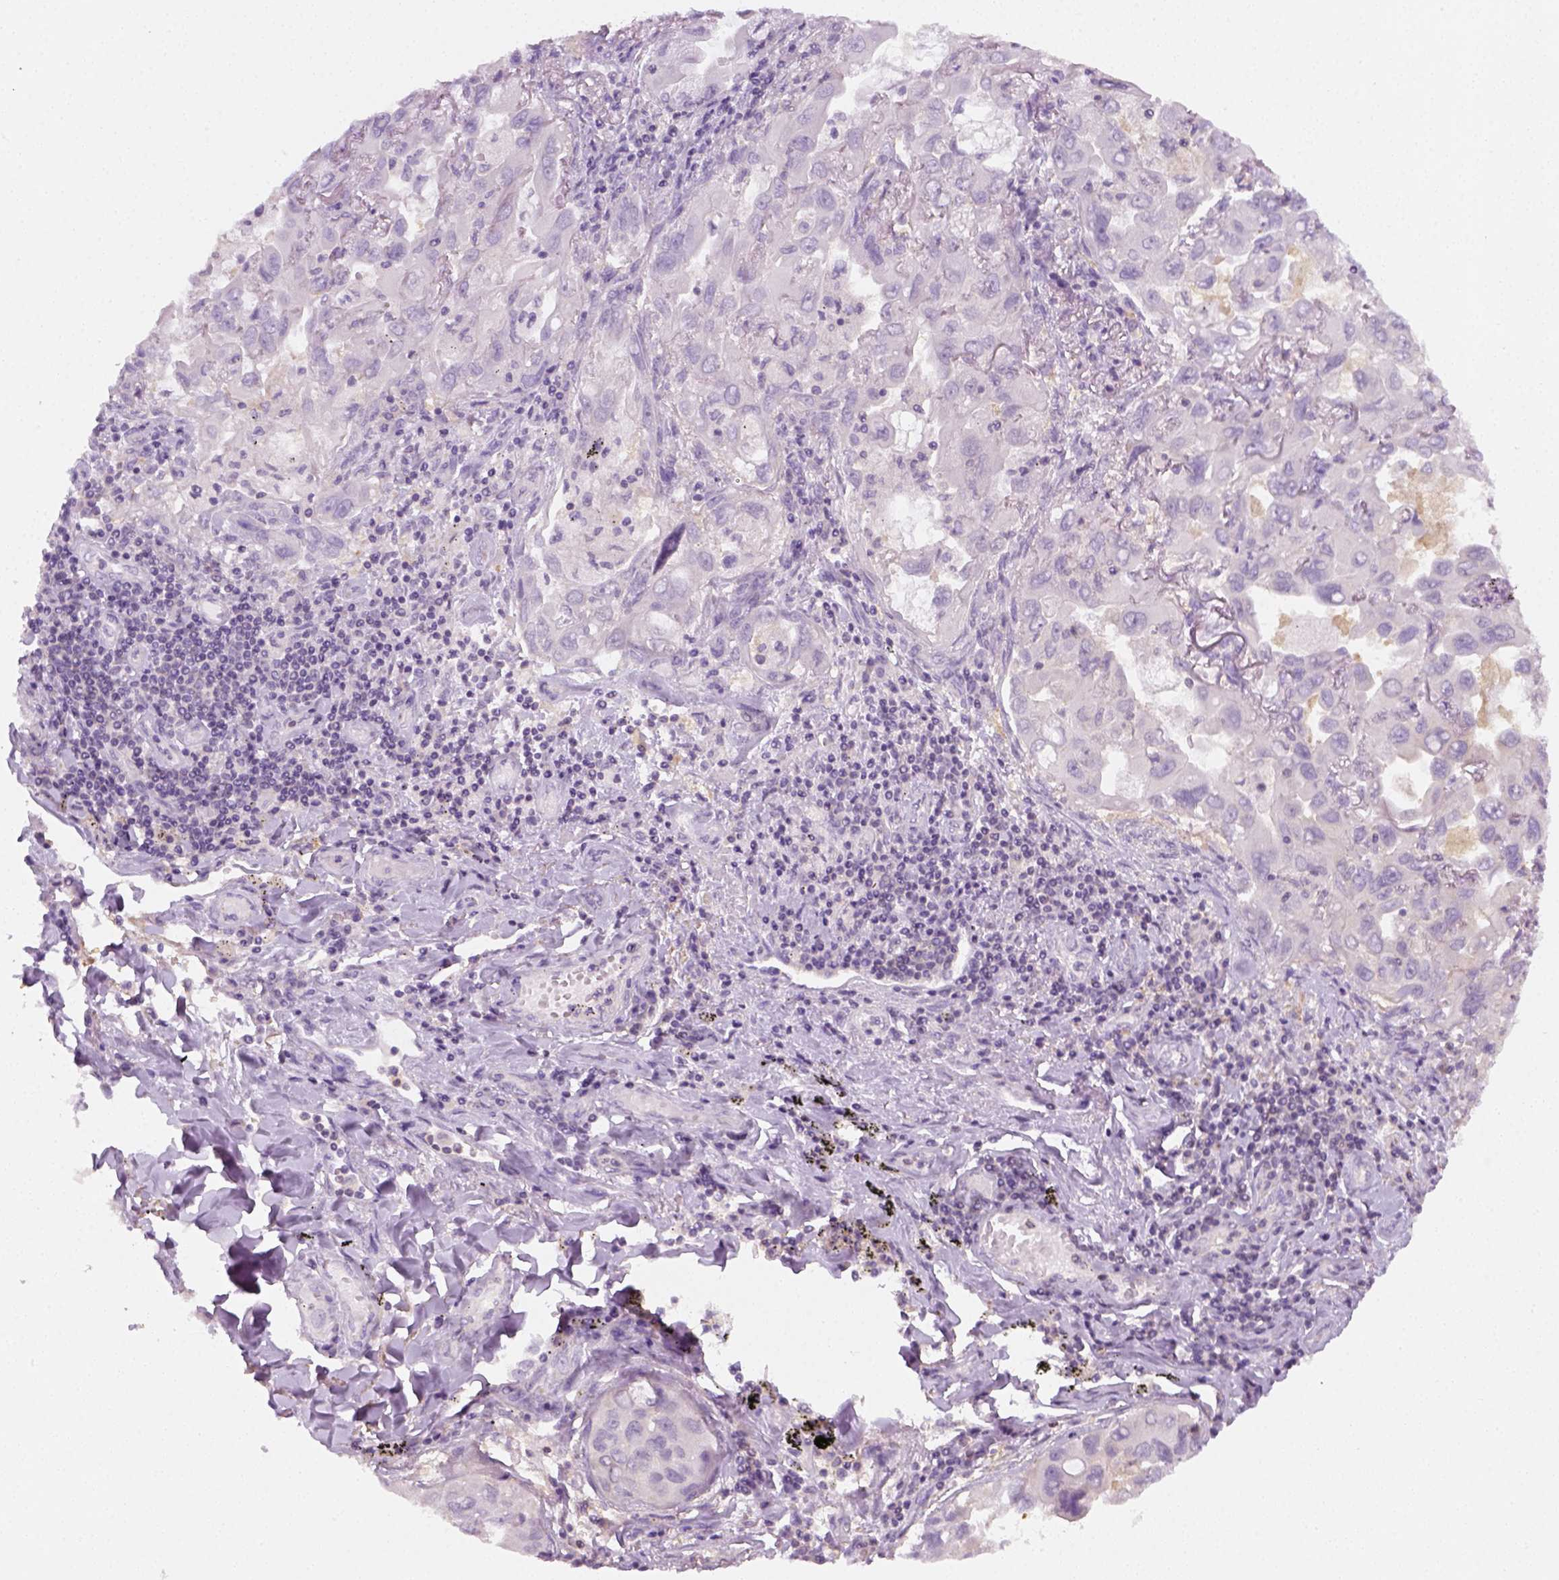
{"staining": {"intensity": "negative", "quantity": "none", "location": "none"}, "tissue": "lung cancer", "cell_type": "Tumor cells", "image_type": "cancer", "snomed": [{"axis": "morphology", "description": "Adenocarcinoma, NOS"}, {"axis": "topography", "description": "Lung"}], "caption": "Immunohistochemical staining of human lung adenocarcinoma displays no significant staining in tumor cells.", "gene": "EPHB1", "patient": {"sex": "male", "age": 64}}